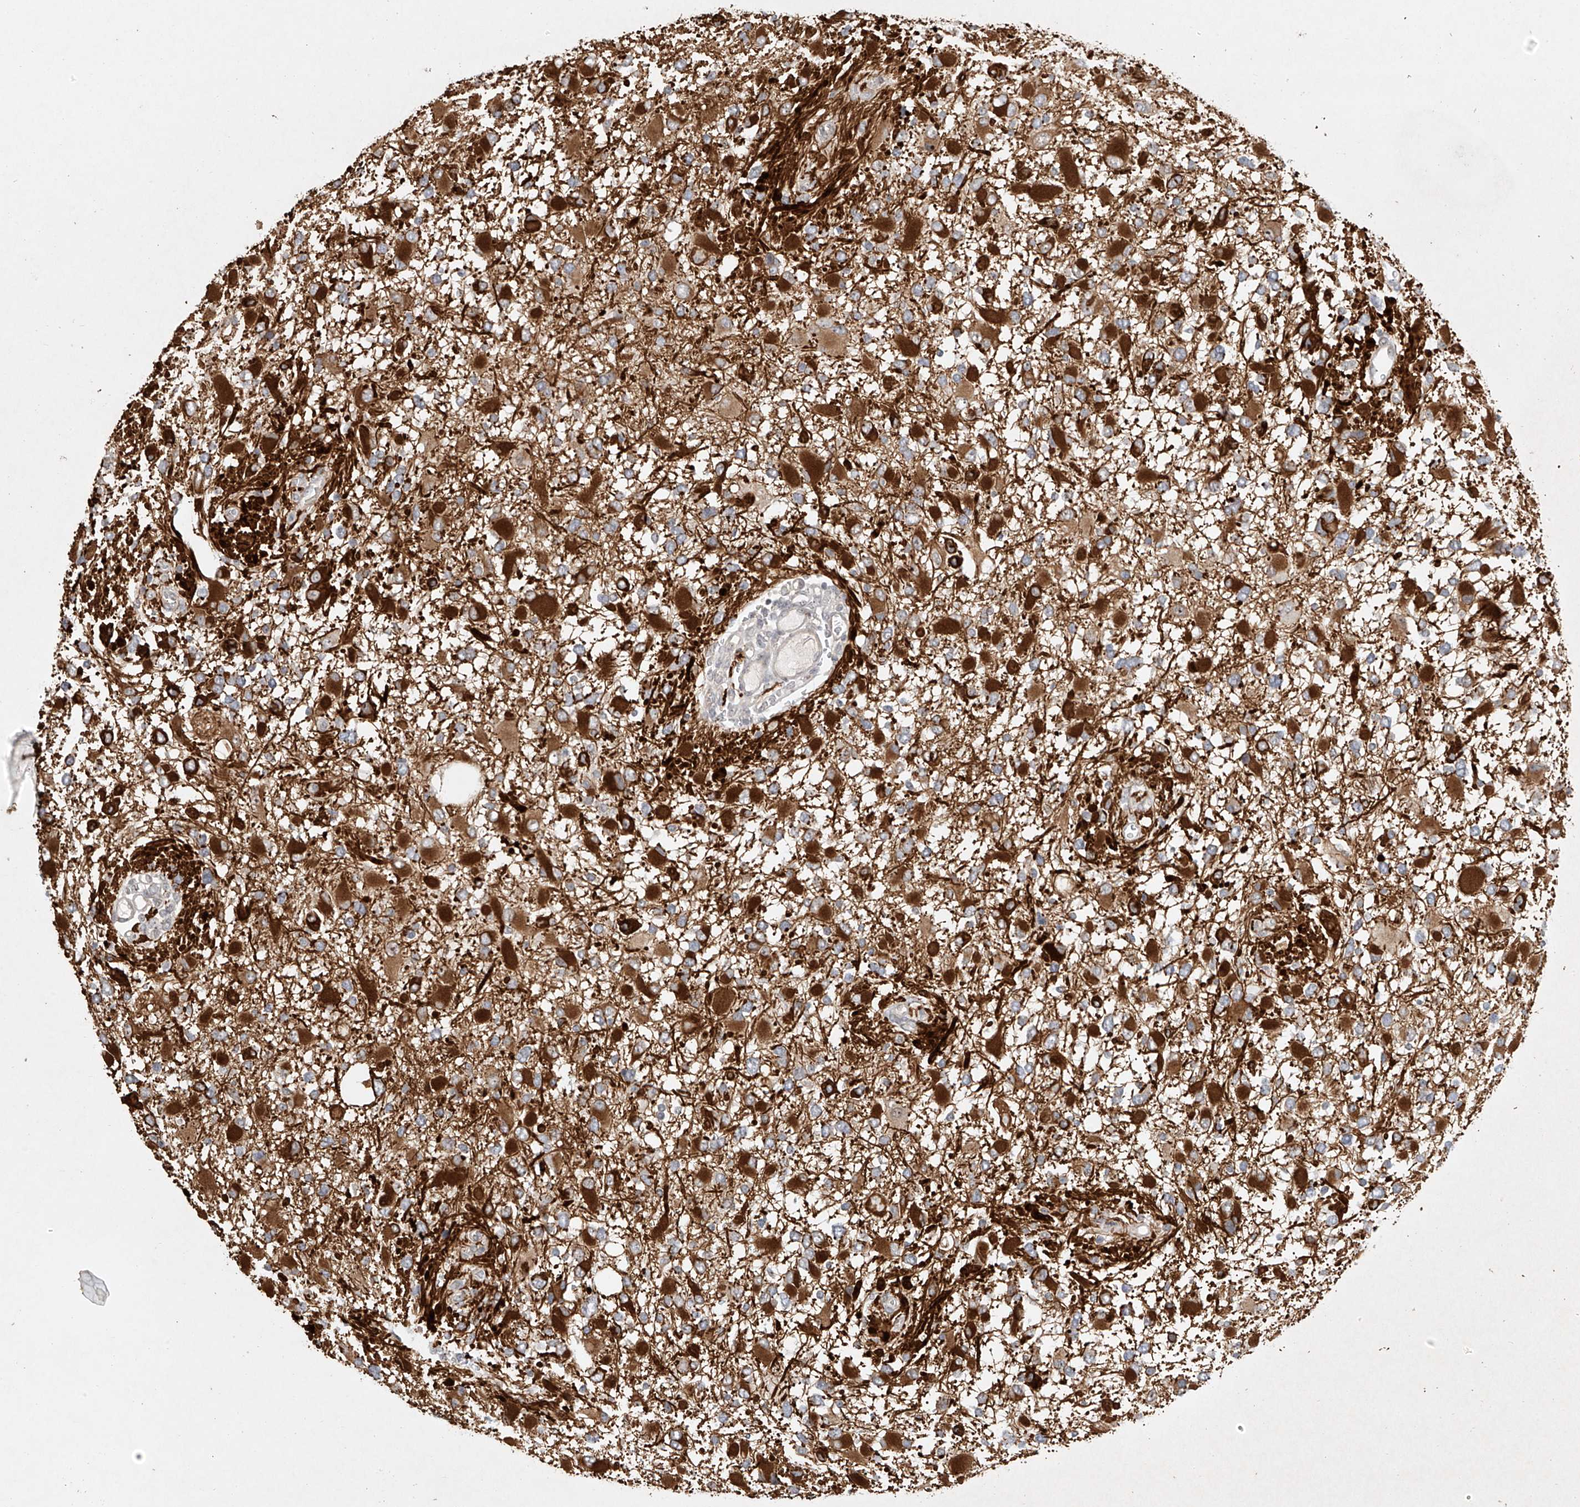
{"staining": {"intensity": "strong", "quantity": "25%-75%", "location": "cytoplasmic/membranous"}, "tissue": "glioma", "cell_type": "Tumor cells", "image_type": "cancer", "snomed": [{"axis": "morphology", "description": "Glioma, malignant, High grade"}, {"axis": "topography", "description": "Brain"}], "caption": "Protein expression analysis of human glioma reveals strong cytoplasmic/membranous expression in approximately 25%-75% of tumor cells.", "gene": "TASP1", "patient": {"sex": "male", "age": 53}}